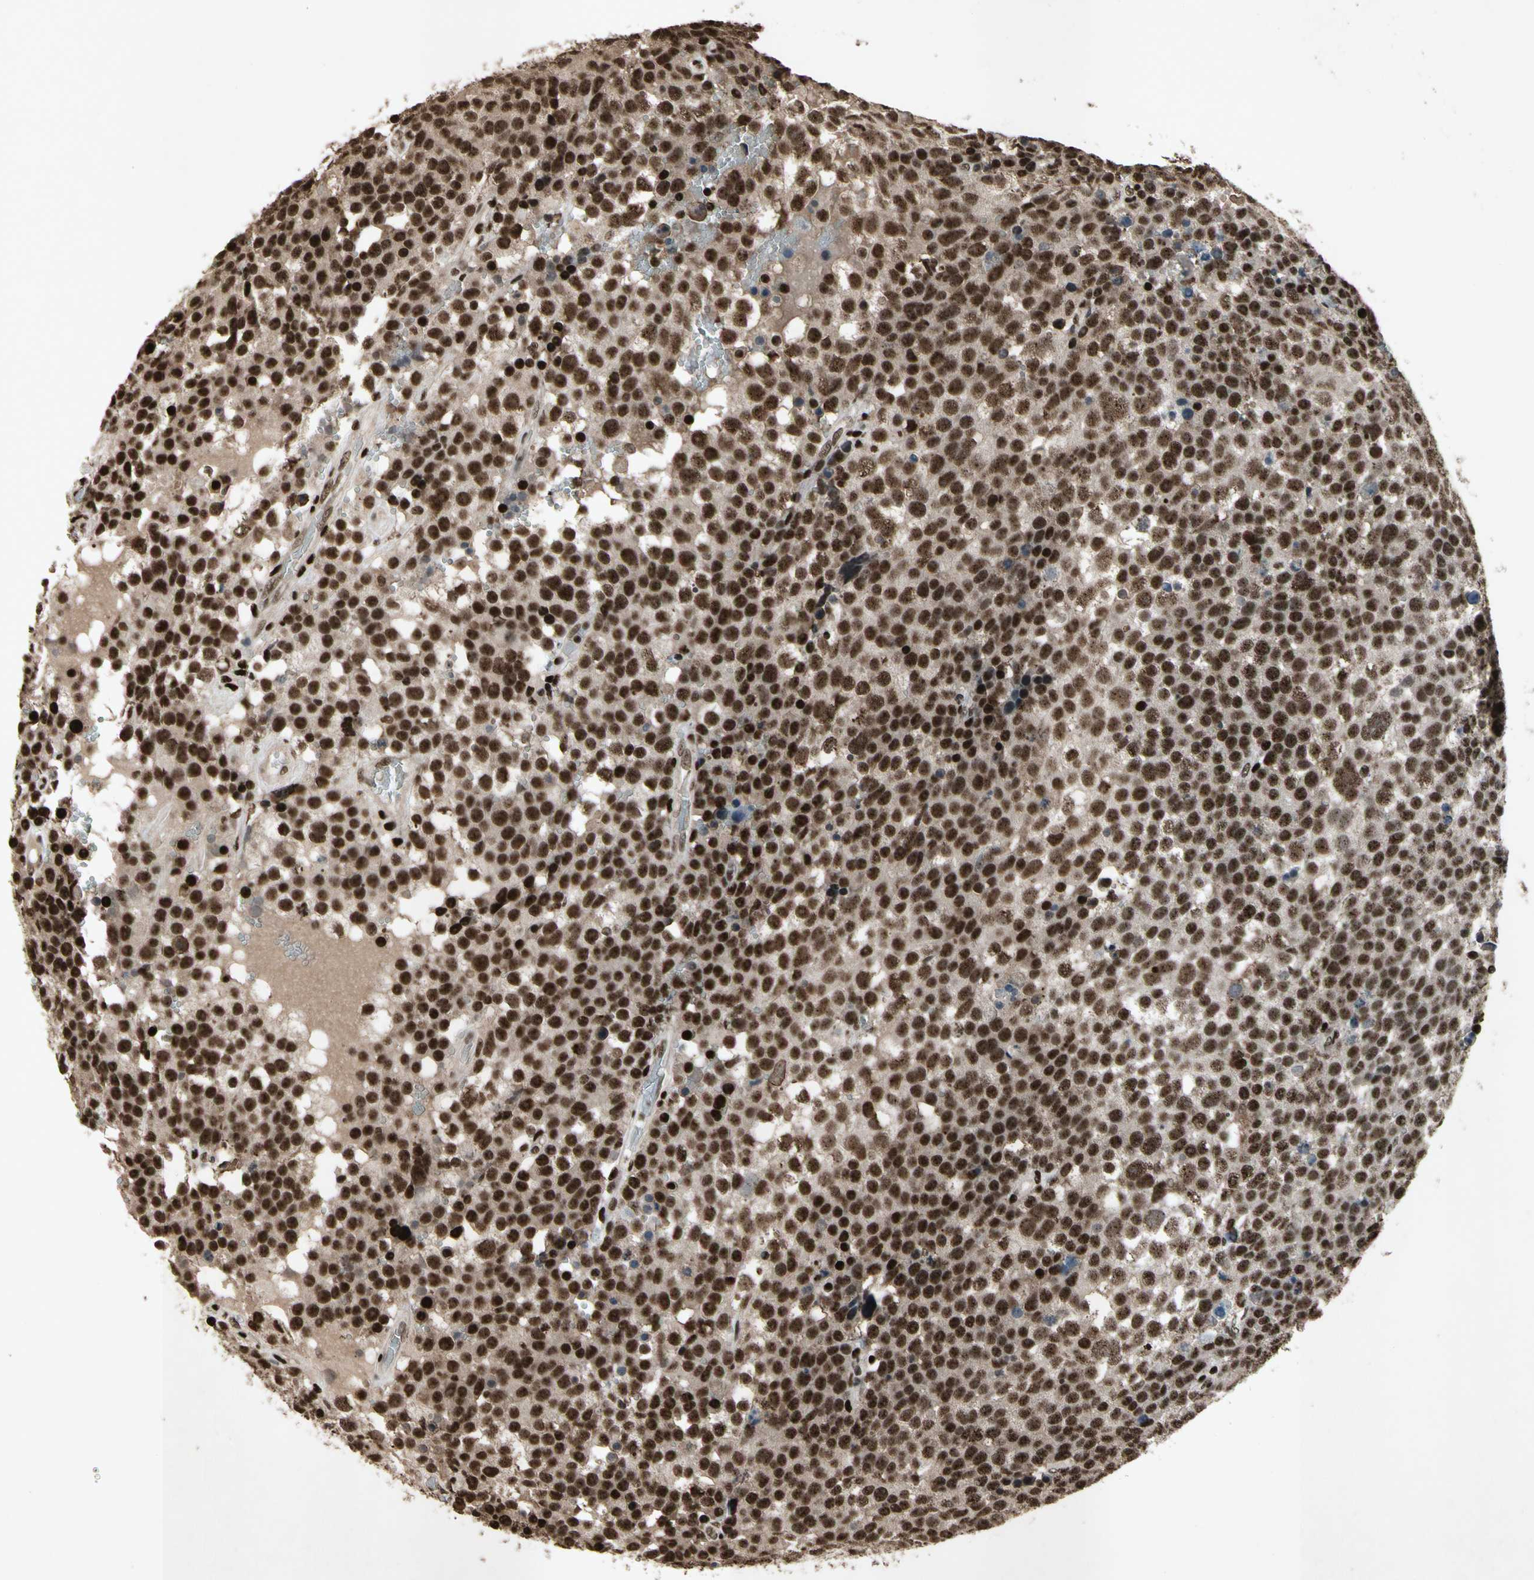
{"staining": {"intensity": "strong", "quantity": ">75%", "location": "cytoplasmic/membranous,nuclear"}, "tissue": "testis cancer", "cell_type": "Tumor cells", "image_type": "cancer", "snomed": [{"axis": "morphology", "description": "Seminoma, NOS"}, {"axis": "topography", "description": "Testis"}], "caption": "The histopathology image demonstrates staining of testis cancer, revealing strong cytoplasmic/membranous and nuclear protein positivity (brown color) within tumor cells. (Stains: DAB in brown, nuclei in blue, Microscopy: brightfield microscopy at high magnification).", "gene": "TBX2", "patient": {"sex": "male", "age": 71}}